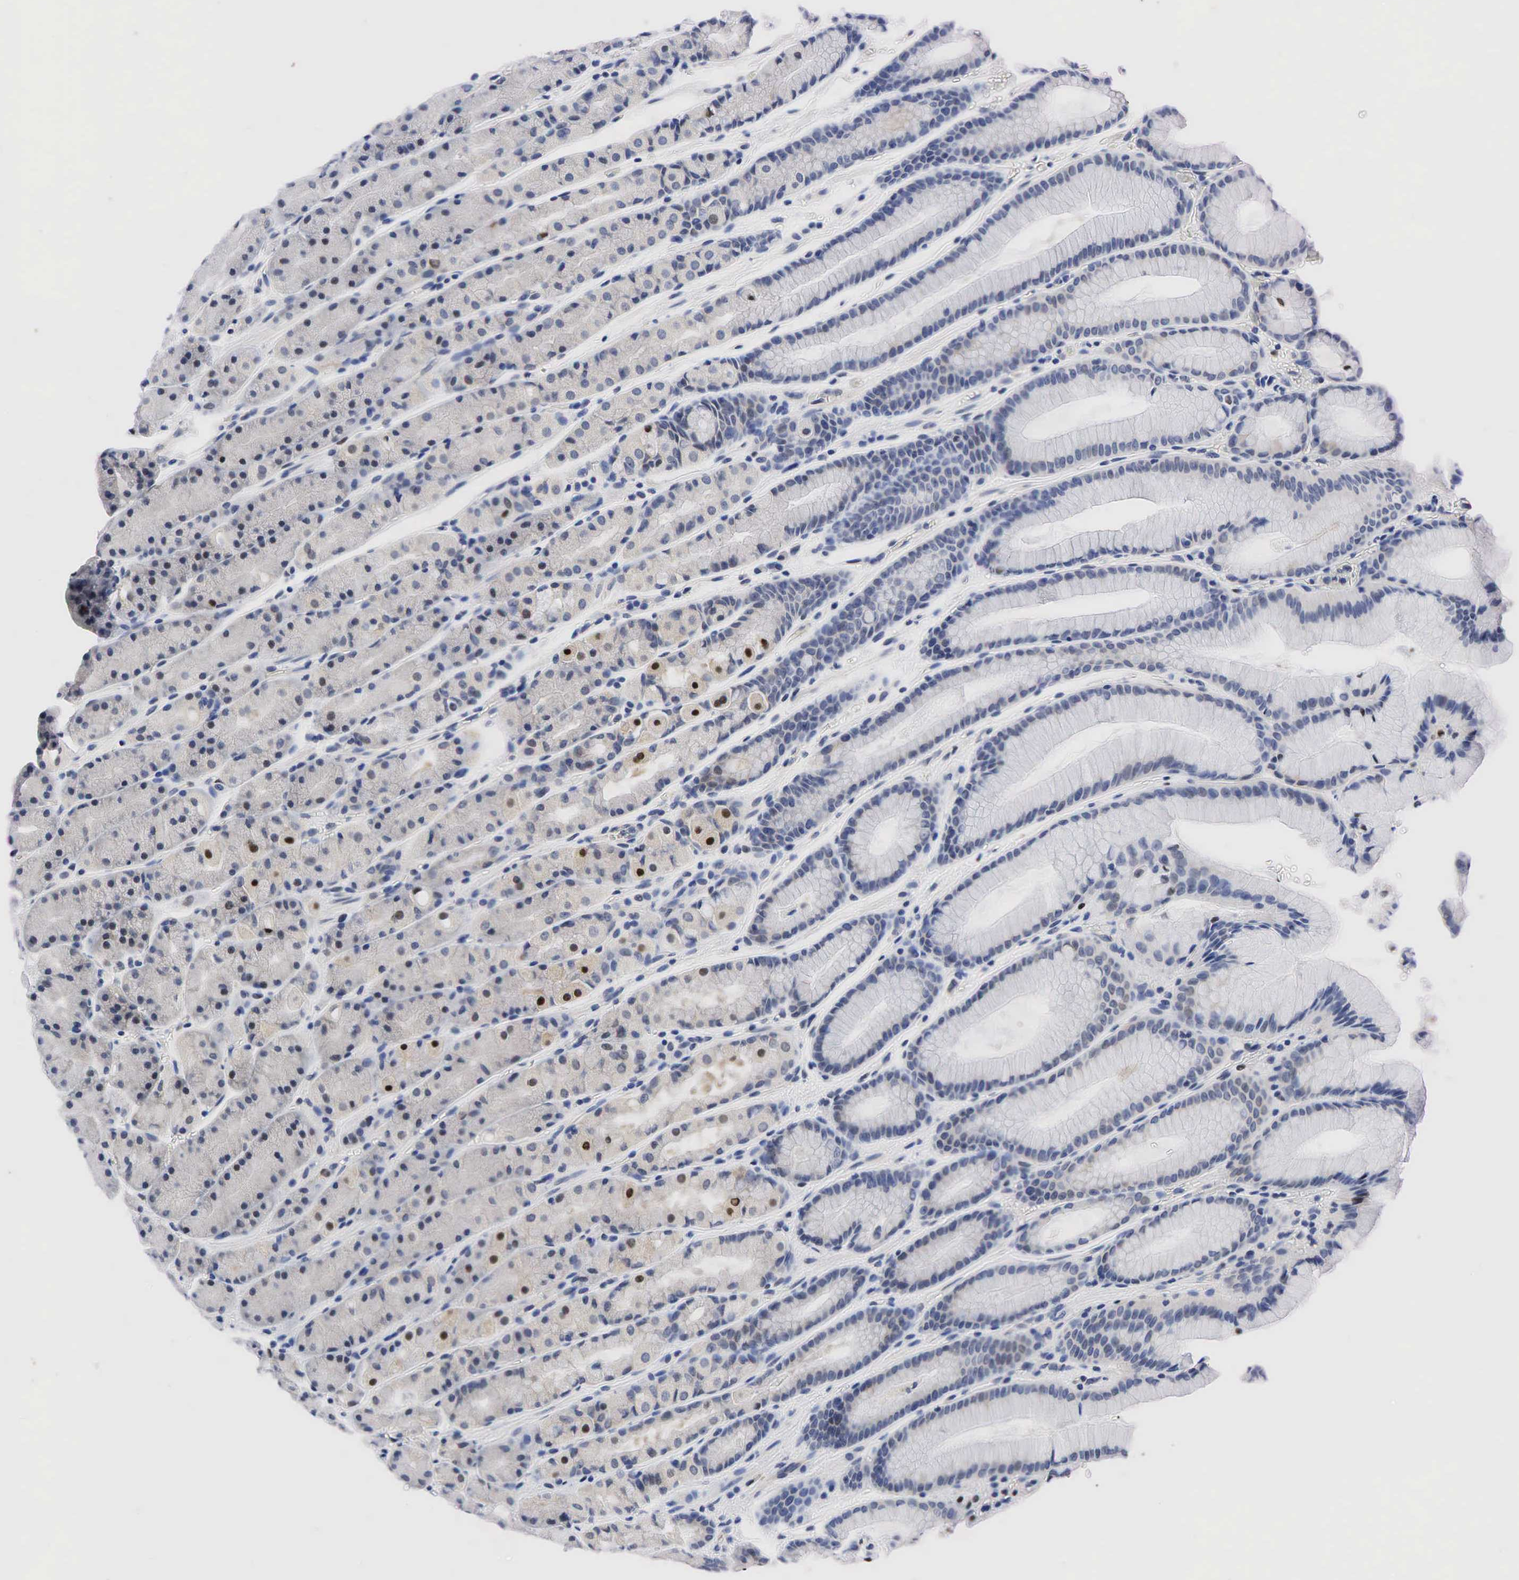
{"staining": {"intensity": "moderate", "quantity": "<25%", "location": "nuclear"}, "tissue": "stomach", "cell_type": "Glandular cells", "image_type": "normal", "snomed": [{"axis": "morphology", "description": "Normal tissue, NOS"}, {"axis": "topography", "description": "Stomach, upper"}], "caption": "IHC photomicrograph of benign human stomach stained for a protein (brown), which reveals low levels of moderate nuclear positivity in approximately <25% of glandular cells.", "gene": "PGR", "patient": {"sex": "male", "age": 72}}